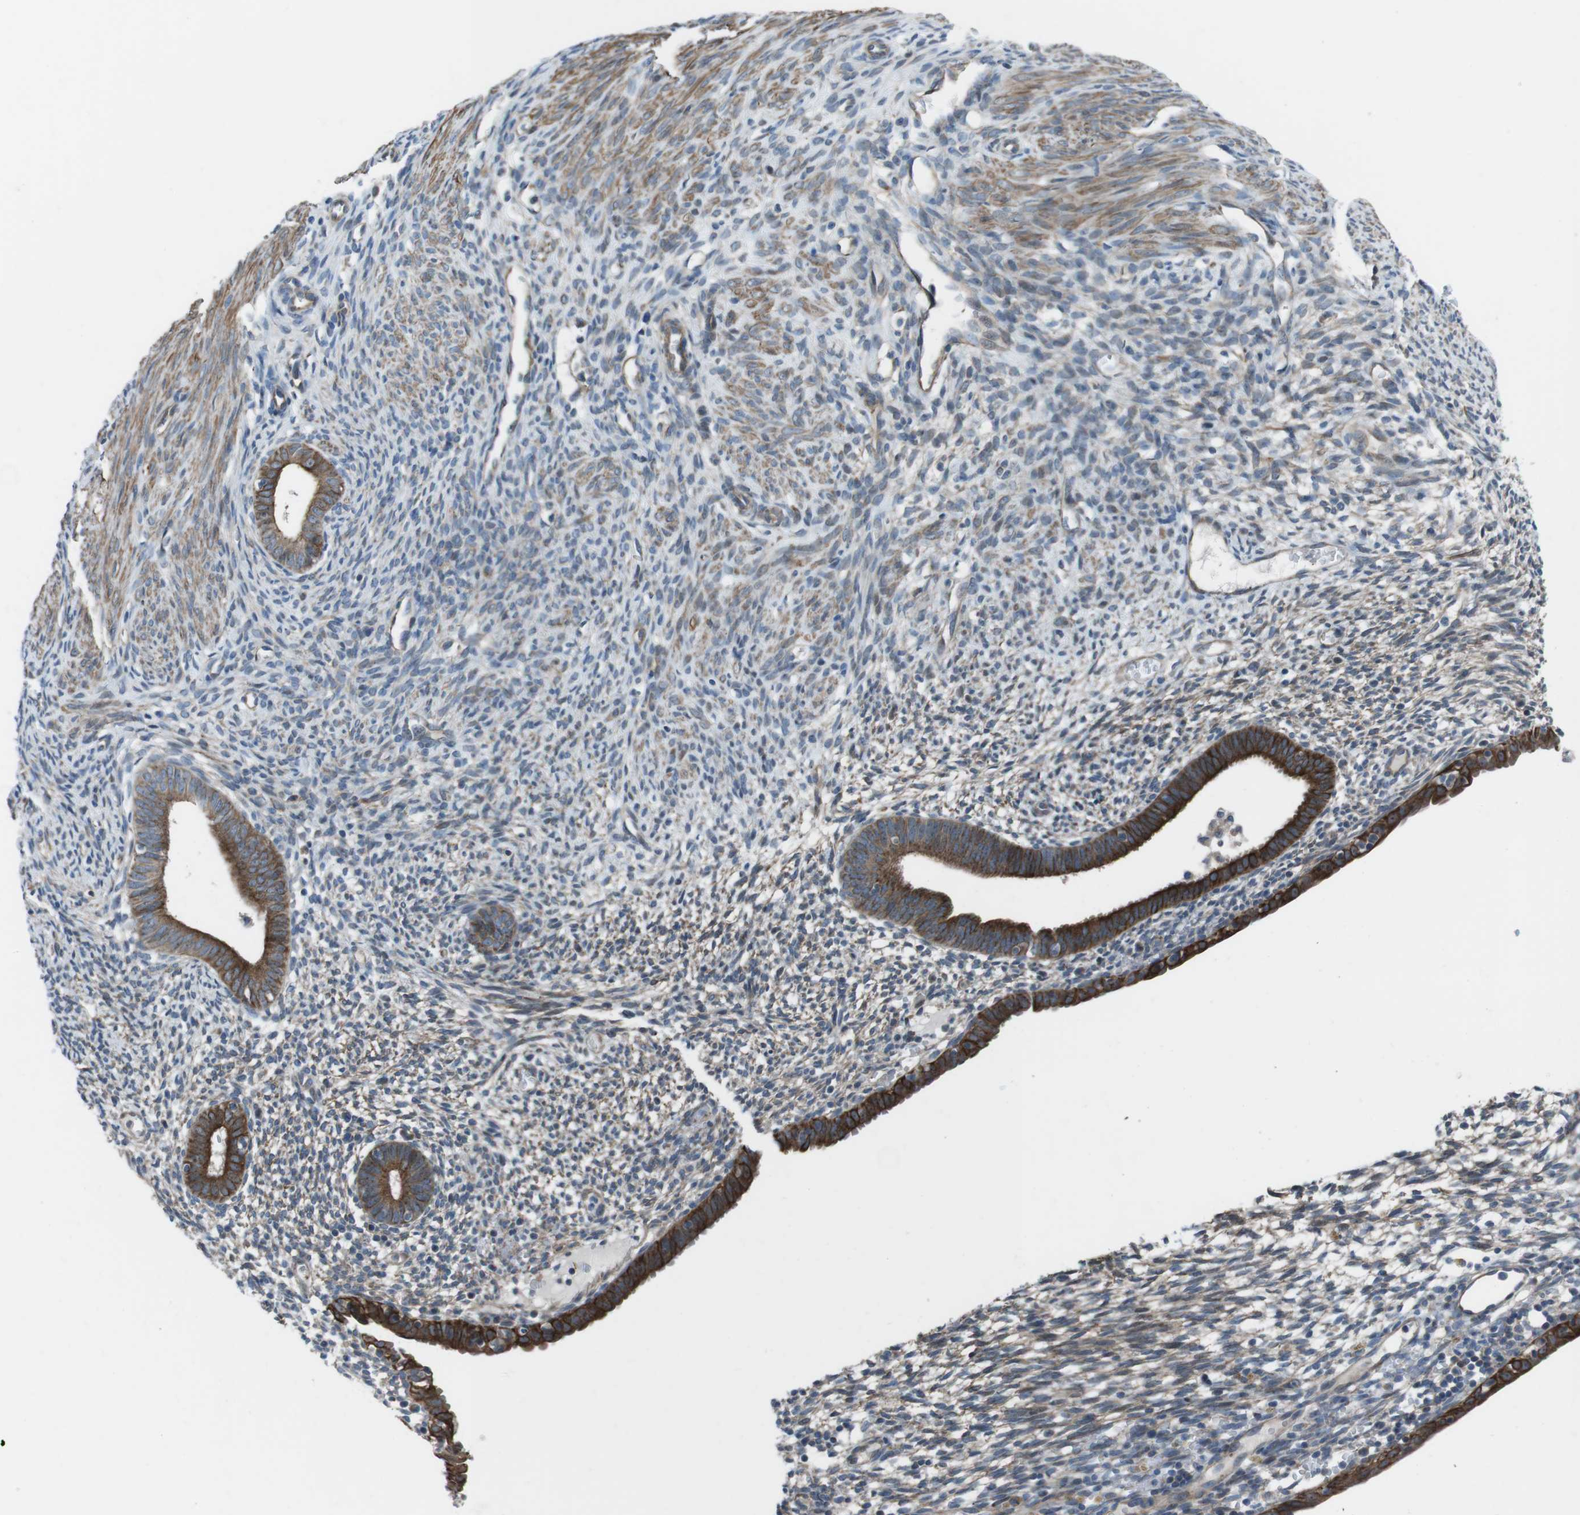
{"staining": {"intensity": "negative", "quantity": "none", "location": "none"}, "tissue": "endometrium", "cell_type": "Cells in endometrial stroma", "image_type": "normal", "snomed": [{"axis": "morphology", "description": "Normal tissue, NOS"}, {"axis": "morphology", "description": "Atrophy, NOS"}, {"axis": "topography", "description": "Uterus"}, {"axis": "topography", "description": "Endometrium"}], "caption": "Normal endometrium was stained to show a protein in brown. There is no significant expression in cells in endometrial stroma. (IHC, brightfield microscopy, high magnification).", "gene": "FAM174B", "patient": {"sex": "female", "age": 68}}